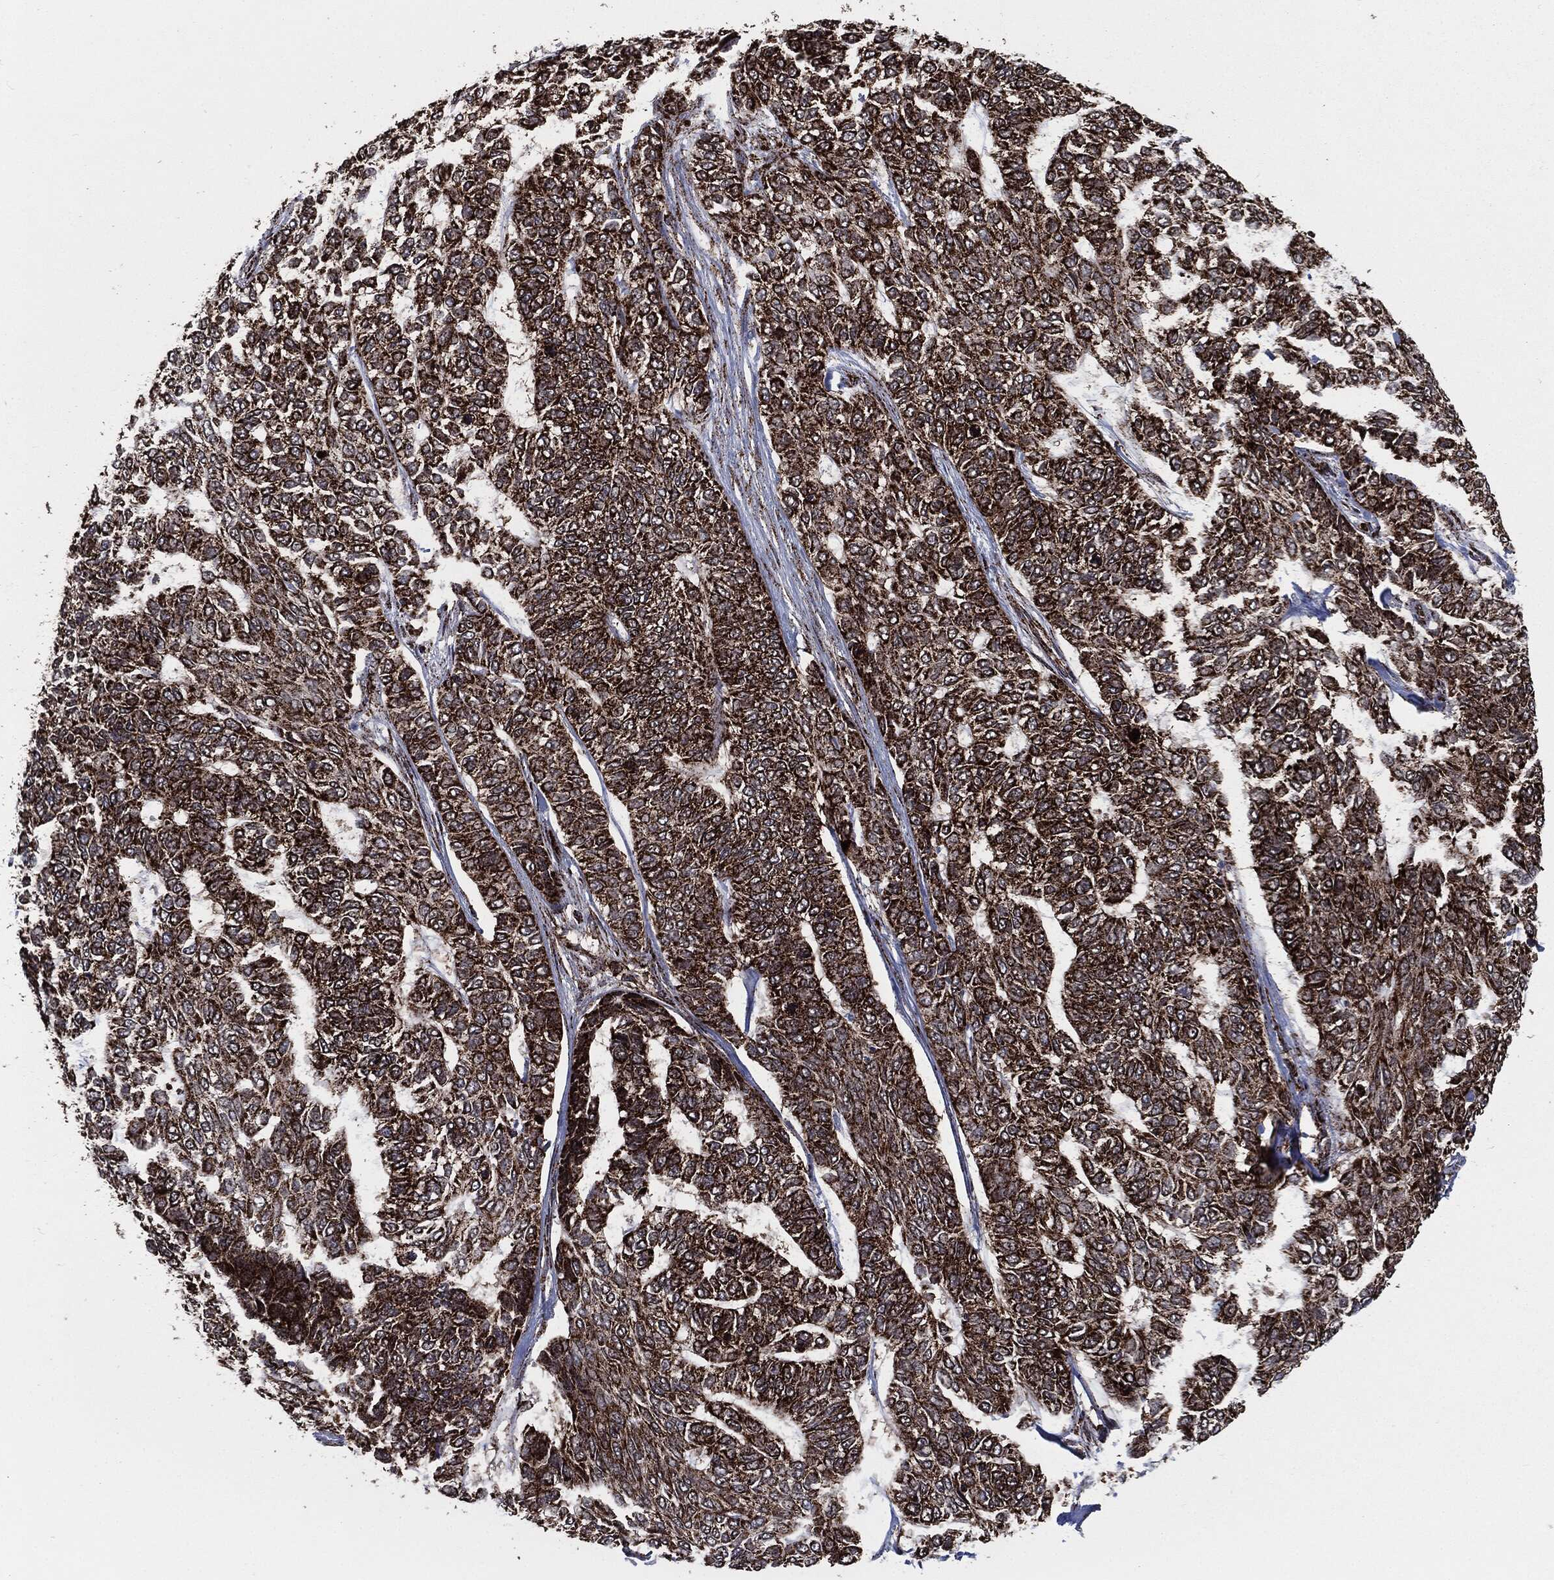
{"staining": {"intensity": "strong", "quantity": "25%-75%", "location": "cytoplasmic/membranous"}, "tissue": "skin cancer", "cell_type": "Tumor cells", "image_type": "cancer", "snomed": [{"axis": "morphology", "description": "Basal cell carcinoma"}, {"axis": "topography", "description": "Skin"}], "caption": "Approximately 25%-75% of tumor cells in skin cancer display strong cytoplasmic/membranous protein expression as visualized by brown immunohistochemical staining.", "gene": "FH", "patient": {"sex": "female", "age": 65}}